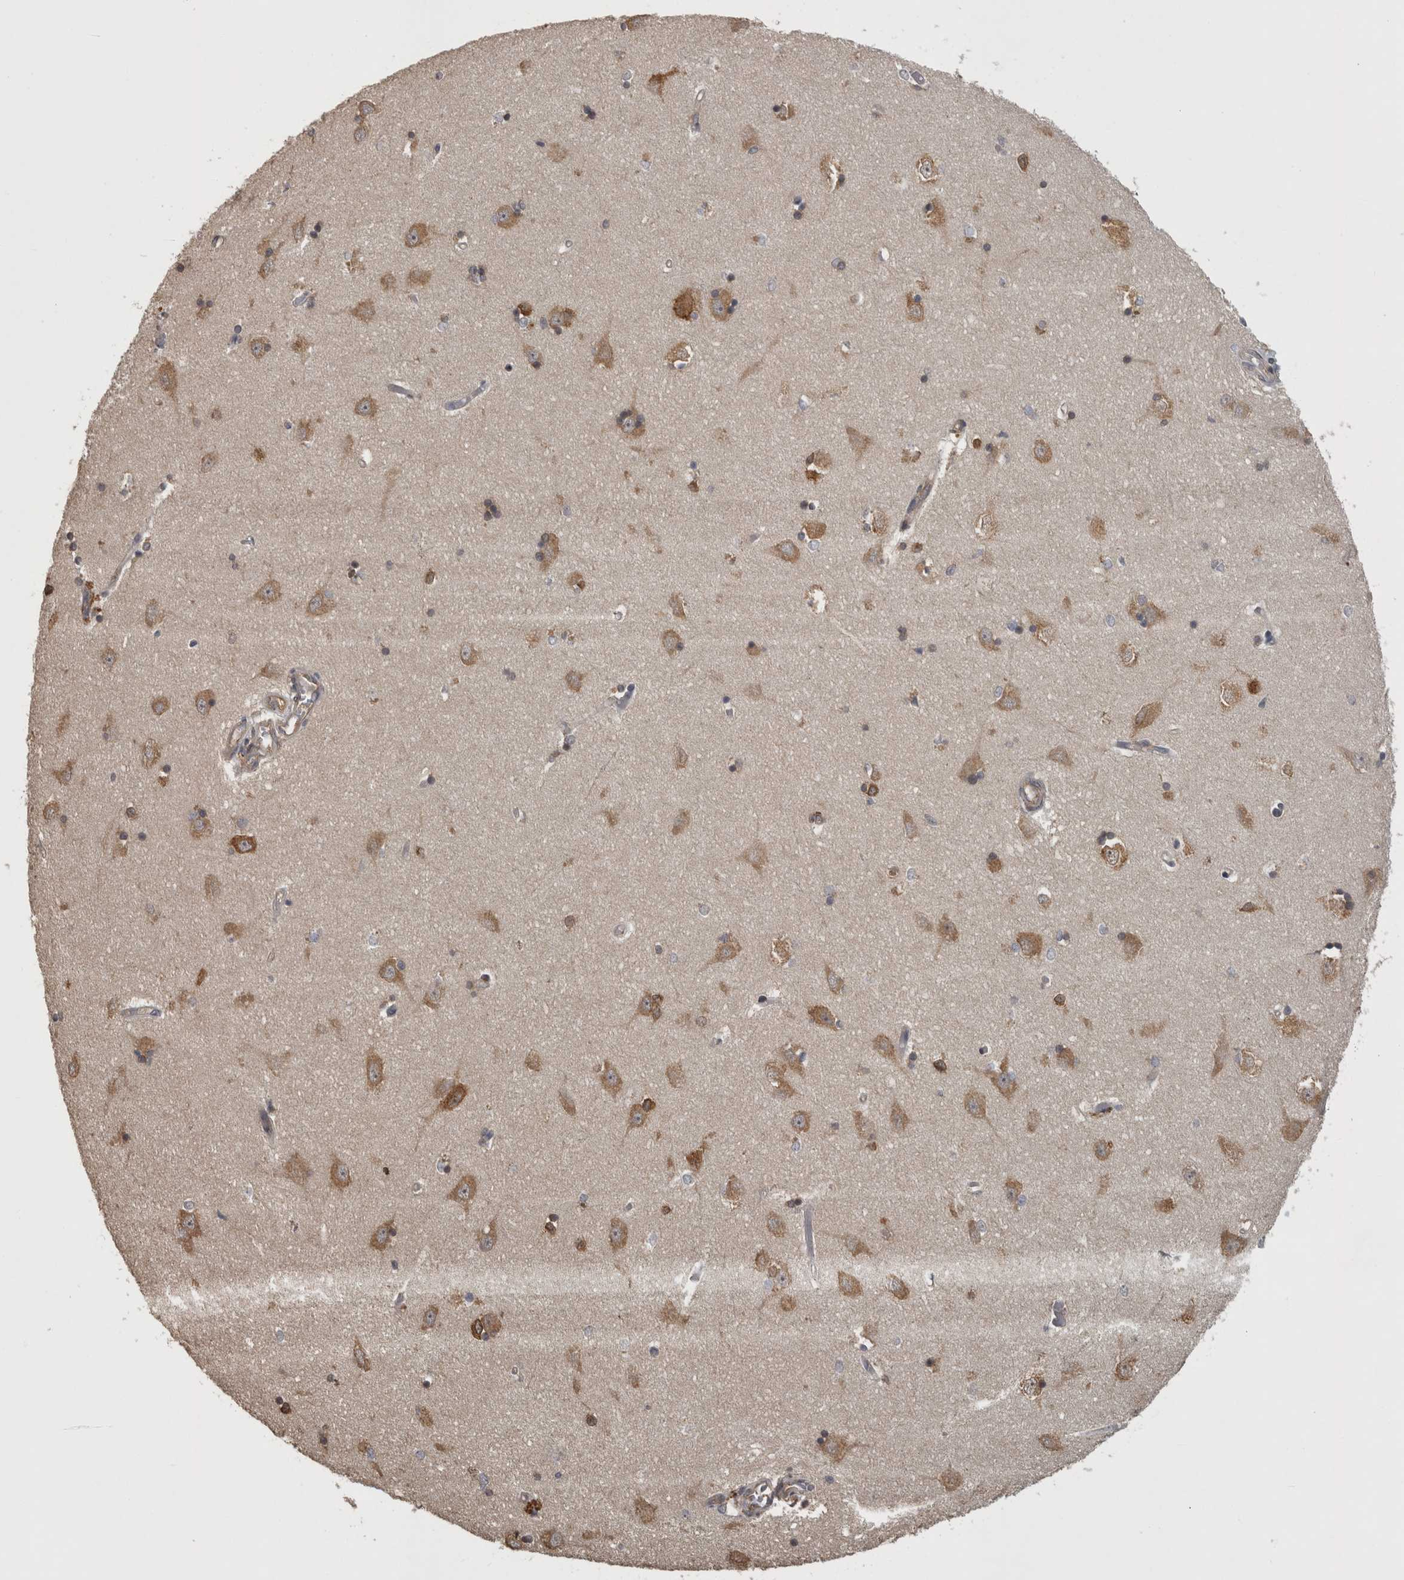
{"staining": {"intensity": "moderate", "quantity": "<25%", "location": "cytoplasmic/membranous"}, "tissue": "hippocampus", "cell_type": "Glial cells", "image_type": "normal", "snomed": [{"axis": "morphology", "description": "Normal tissue, NOS"}, {"axis": "topography", "description": "Hippocampus"}], "caption": "Hippocampus stained with IHC displays moderate cytoplasmic/membranous staining in approximately <25% of glial cells.", "gene": "ATXN2", "patient": {"sex": "male", "age": 45}}